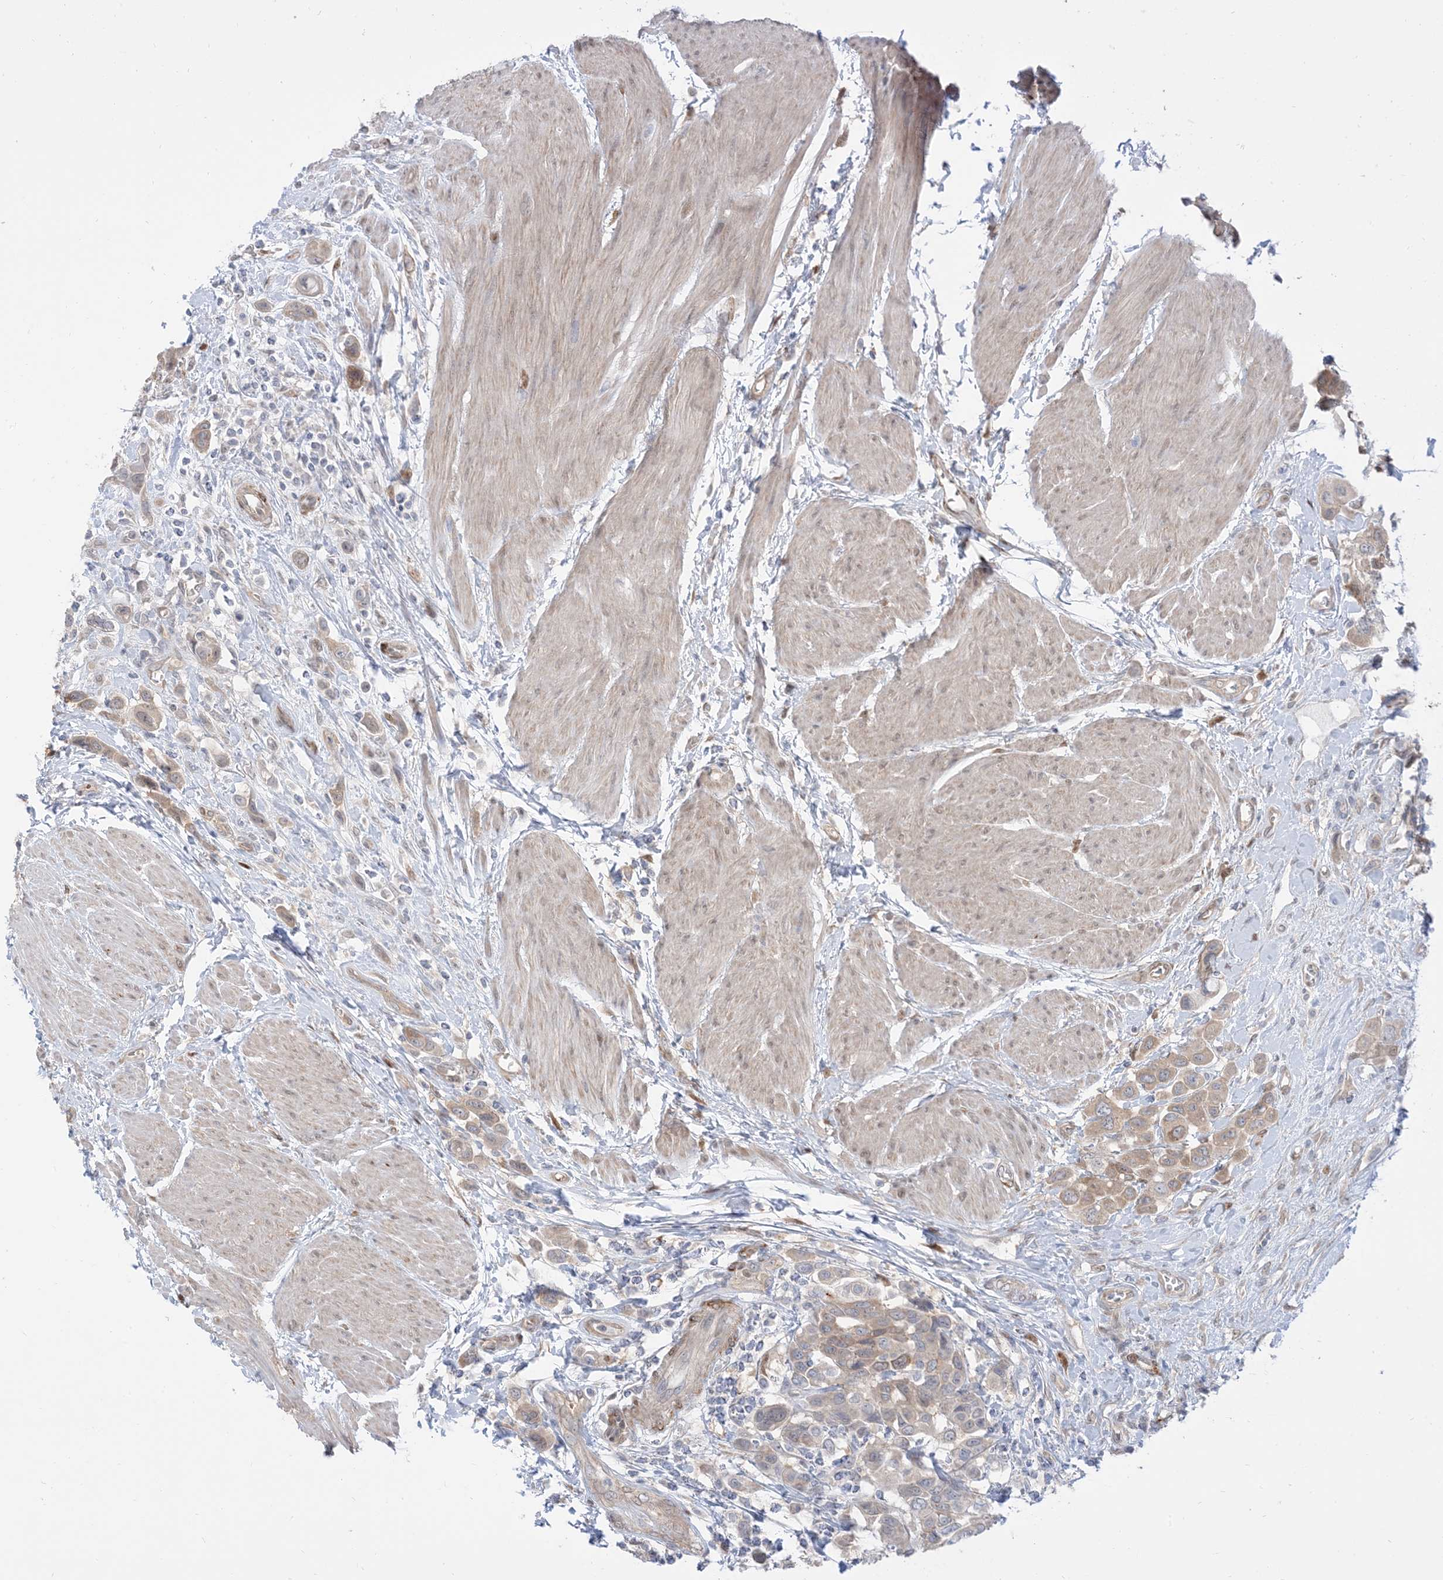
{"staining": {"intensity": "weak", "quantity": "25%-75%", "location": "cytoplasmic/membranous"}, "tissue": "urothelial cancer", "cell_type": "Tumor cells", "image_type": "cancer", "snomed": [{"axis": "morphology", "description": "Urothelial carcinoma, High grade"}, {"axis": "topography", "description": "Urinary bladder"}], "caption": "Protein staining of urothelial cancer tissue exhibits weak cytoplasmic/membranous positivity in about 25%-75% of tumor cells.", "gene": "RIN1", "patient": {"sex": "male", "age": 50}}